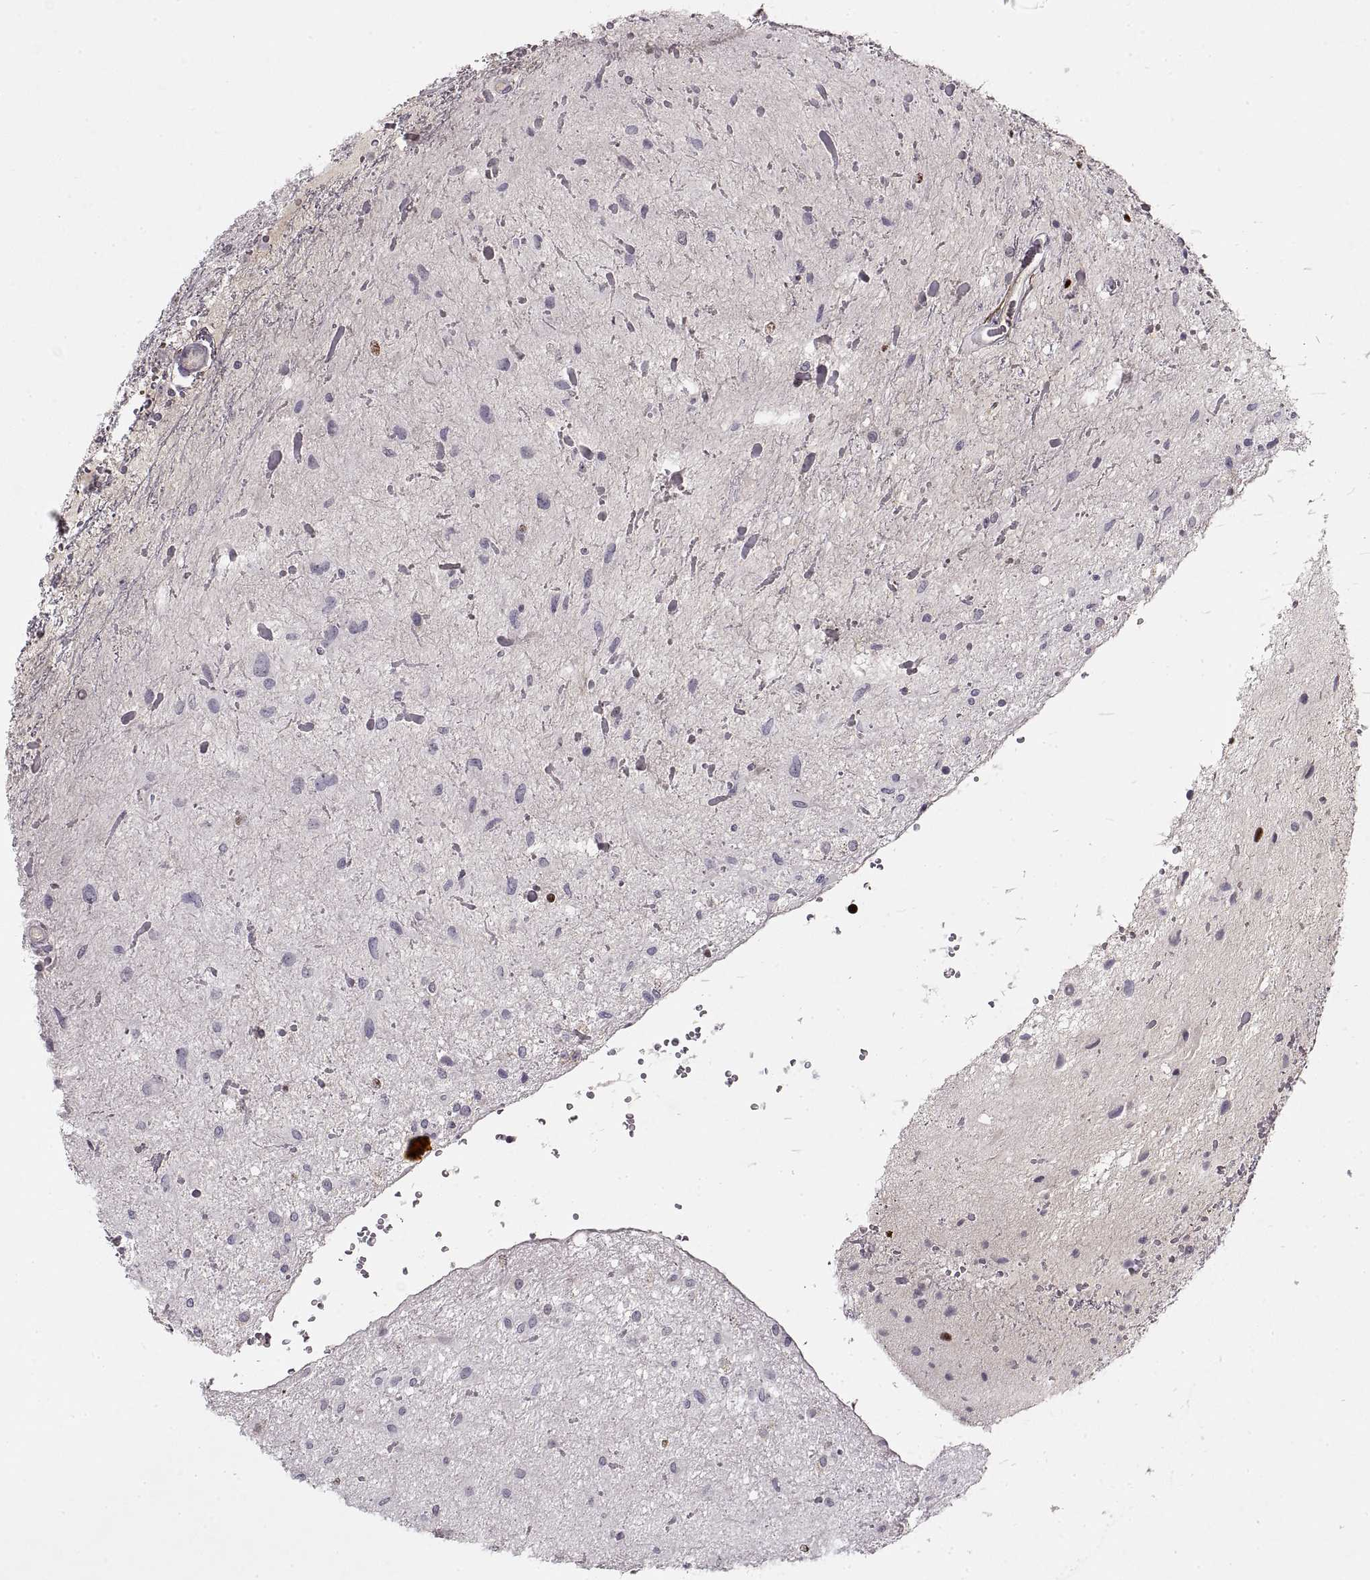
{"staining": {"intensity": "negative", "quantity": "none", "location": "none"}, "tissue": "glioma", "cell_type": "Tumor cells", "image_type": "cancer", "snomed": [{"axis": "morphology", "description": "Glioma, malignant, Low grade"}, {"axis": "topography", "description": "Cerebellum"}], "caption": "High magnification brightfield microscopy of glioma stained with DAB (3,3'-diaminobenzidine) (brown) and counterstained with hematoxylin (blue): tumor cells show no significant staining.", "gene": "ADAM11", "patient": {"sex": "female", "age": 14}}